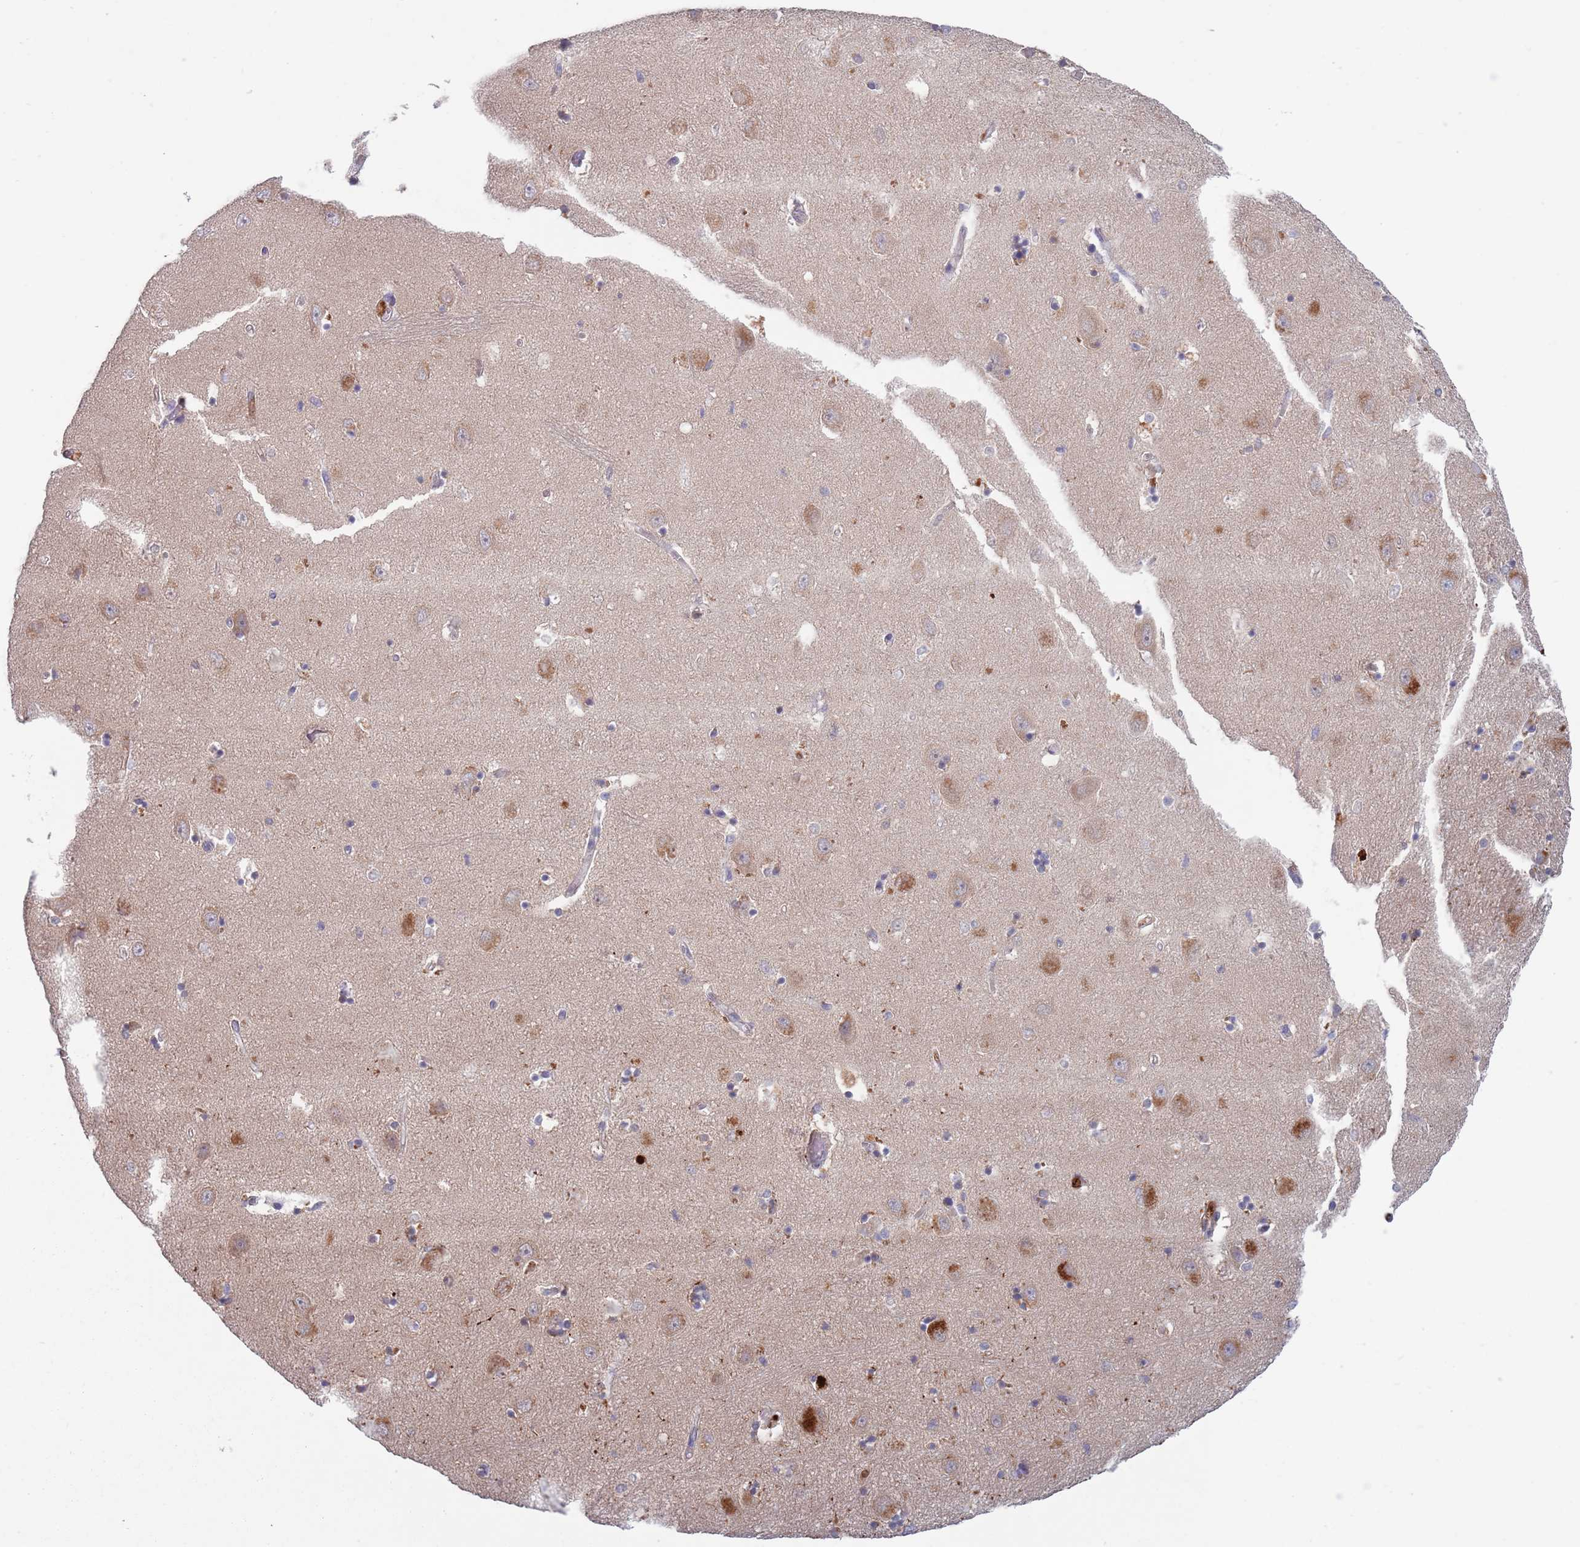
{"staining": {"intensity": "negative", "quantity": "none", "location": "none"}, "tissue": "hippocampus", "cell_type": "Glial cells", "image_type": "normal", "snomed": [{"axis": "morphology", "description": "Normal tissue, NOS"}, {"axis": "topography", "description": "Hippocampus"}], "caption": "An IHC photomicrograph of unremarkable hippocampus is shown. There is no staining in glial cells of hippocampus. (IHC, brightfield microscopy, high magnification).", "gene": "TYW1B", "patient": {"sex": "female", "age": 64}}